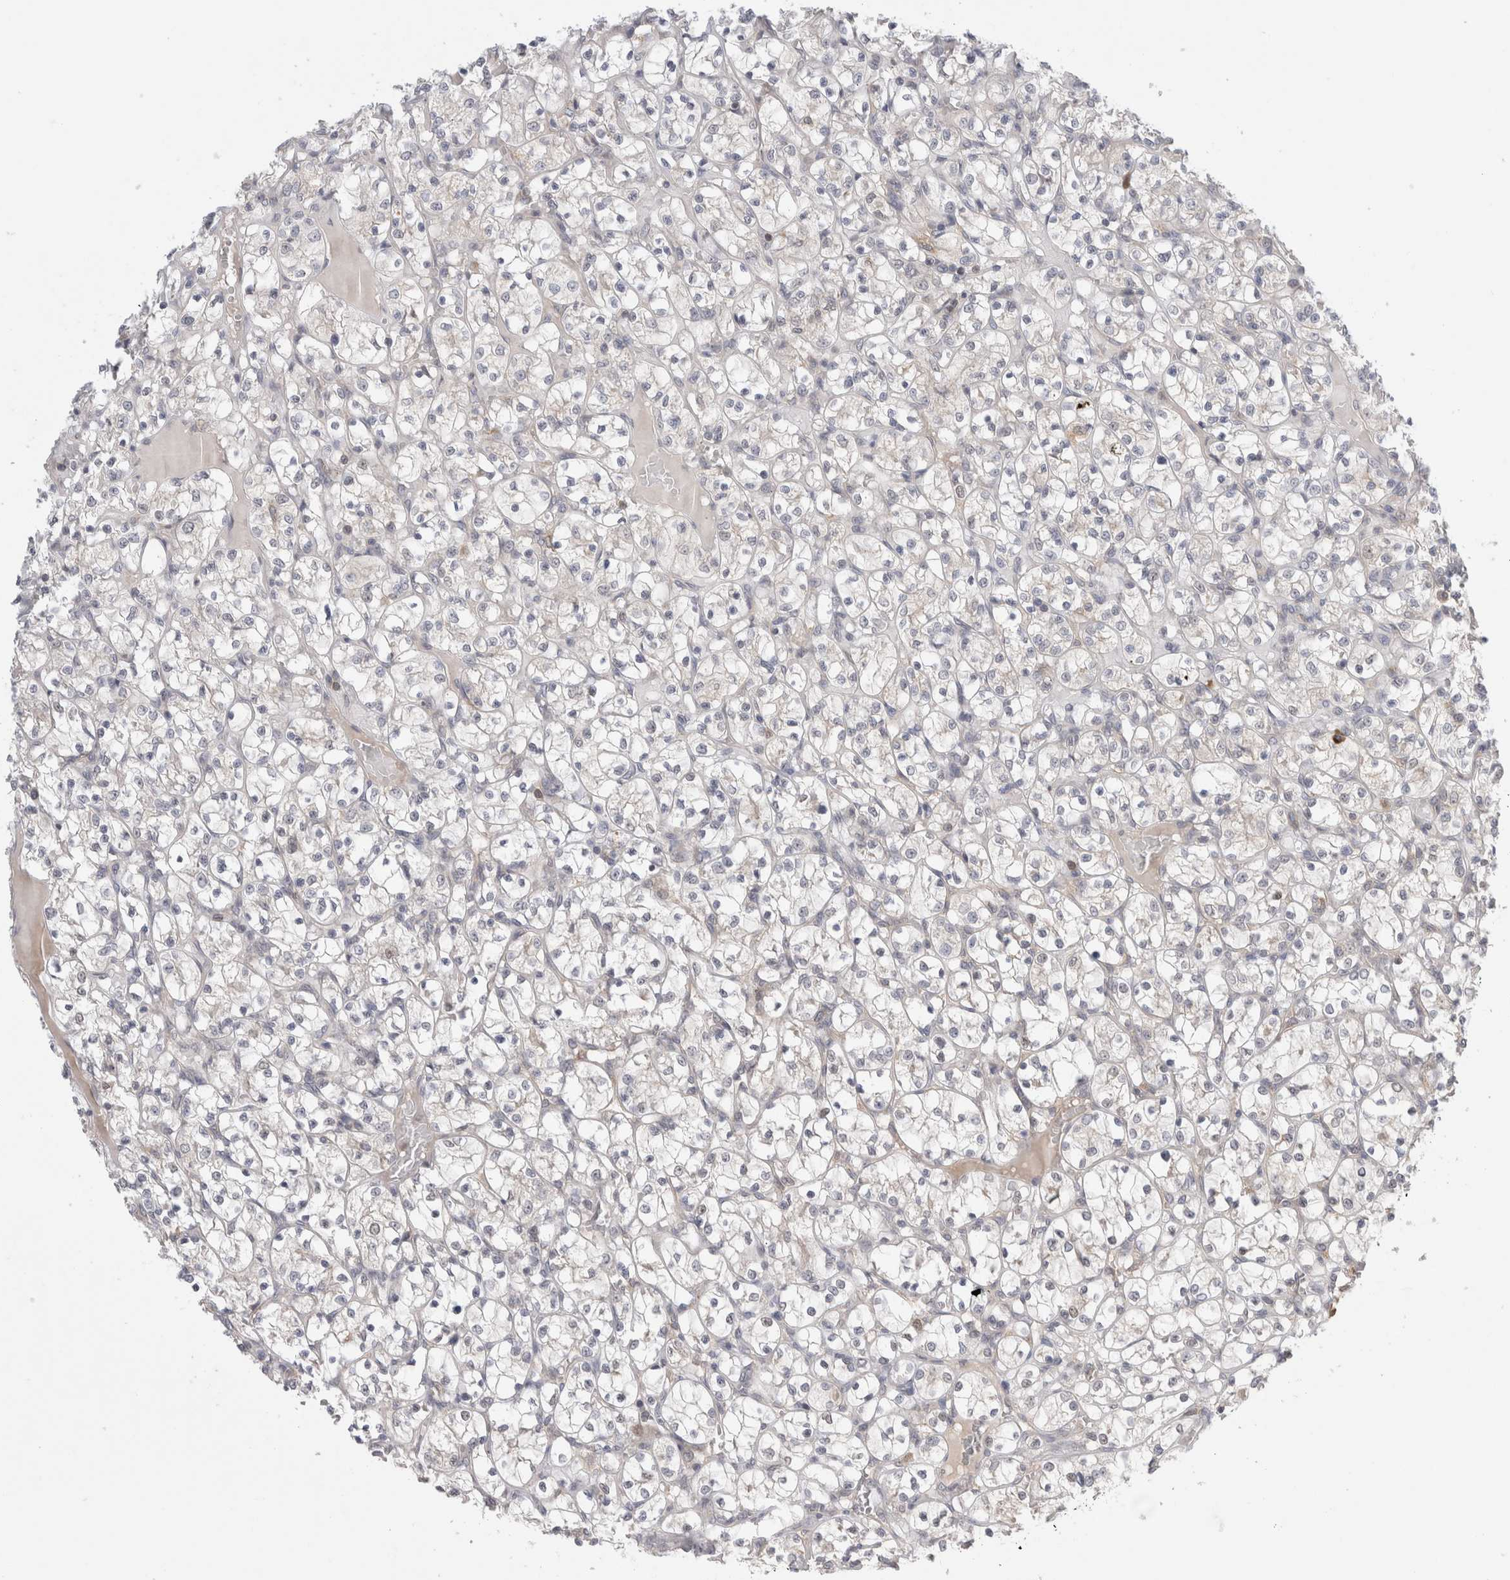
{"staining": {"intensity": "weak", "quantity": "<25%", "location": "cytoplasmic/membranous"}, "tissue": "renal cancer", "cell_type": "Tumor cells", "image_type": "cancer", "snomed": [{"axis": "morphology", "description": "Adenocarcinoma, NOS"}, {"axis": "topography", "description": "Kidney"}], "caption": "A high-resolution photomicrograph shows IHC staining of renal cancer, which displays no significant positivity in tumor cells.", "gene": "NFKB1", "patient": {"sex": "female", "age": 69}}